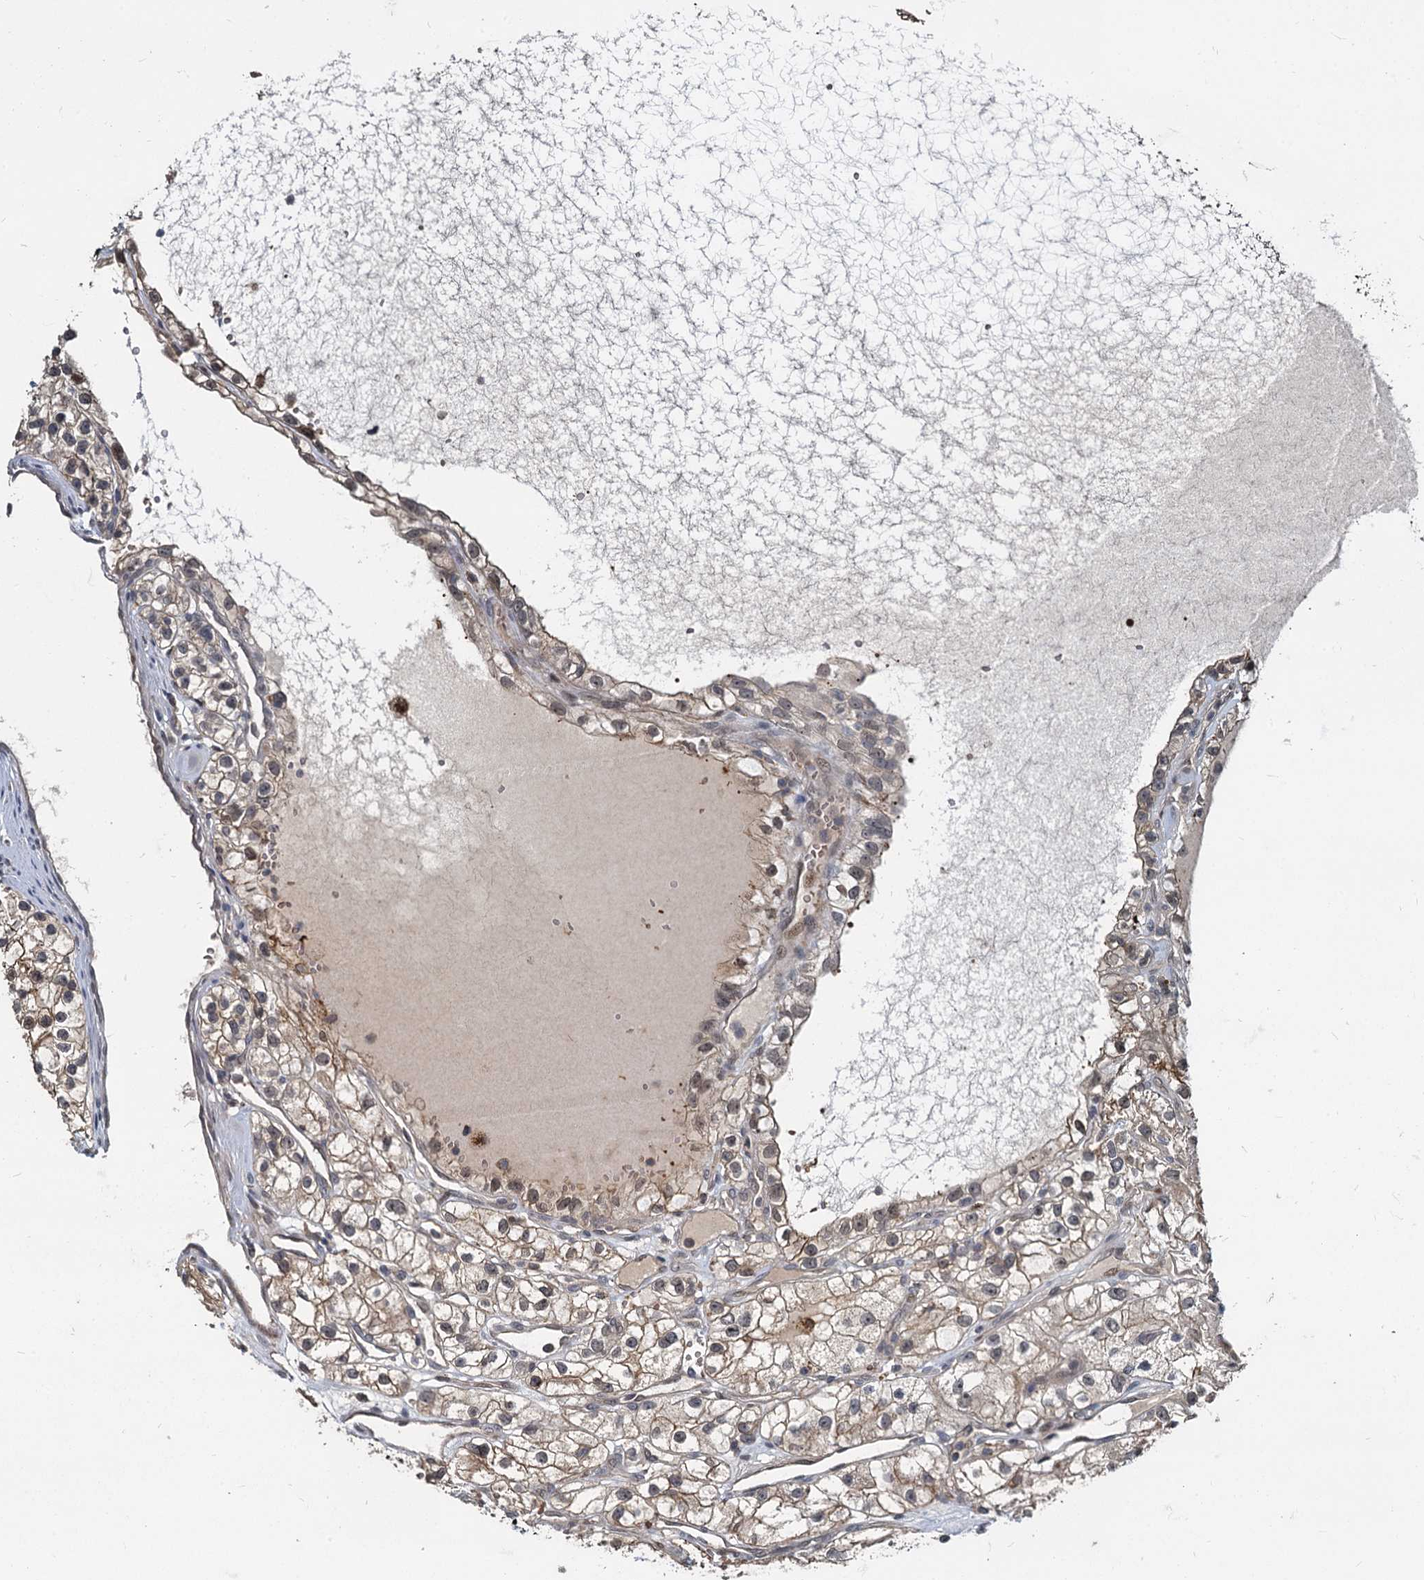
{"staining": {"intensity": "weak", "quantity": "25%-75%", "location": "cytoplasmic/membranous"}, "tissue": "renal cancer", "cell_type": "Tumor cells", "image_type": "cancer", "snomed": [{"axis": "morphology", "description": "Adenocarcinoma, NOS"}, {"axis": "topography", "description": "Kidney"}], "caption": "Adenocarcinoma (renal) was stained to show a protein in brown. There is low levels of weak cytoplasmic/membranous expression in approximately 25%-75% of tumor cells.", "gene": "FANCI", "patient": {"sex": "female", "age": 57}}